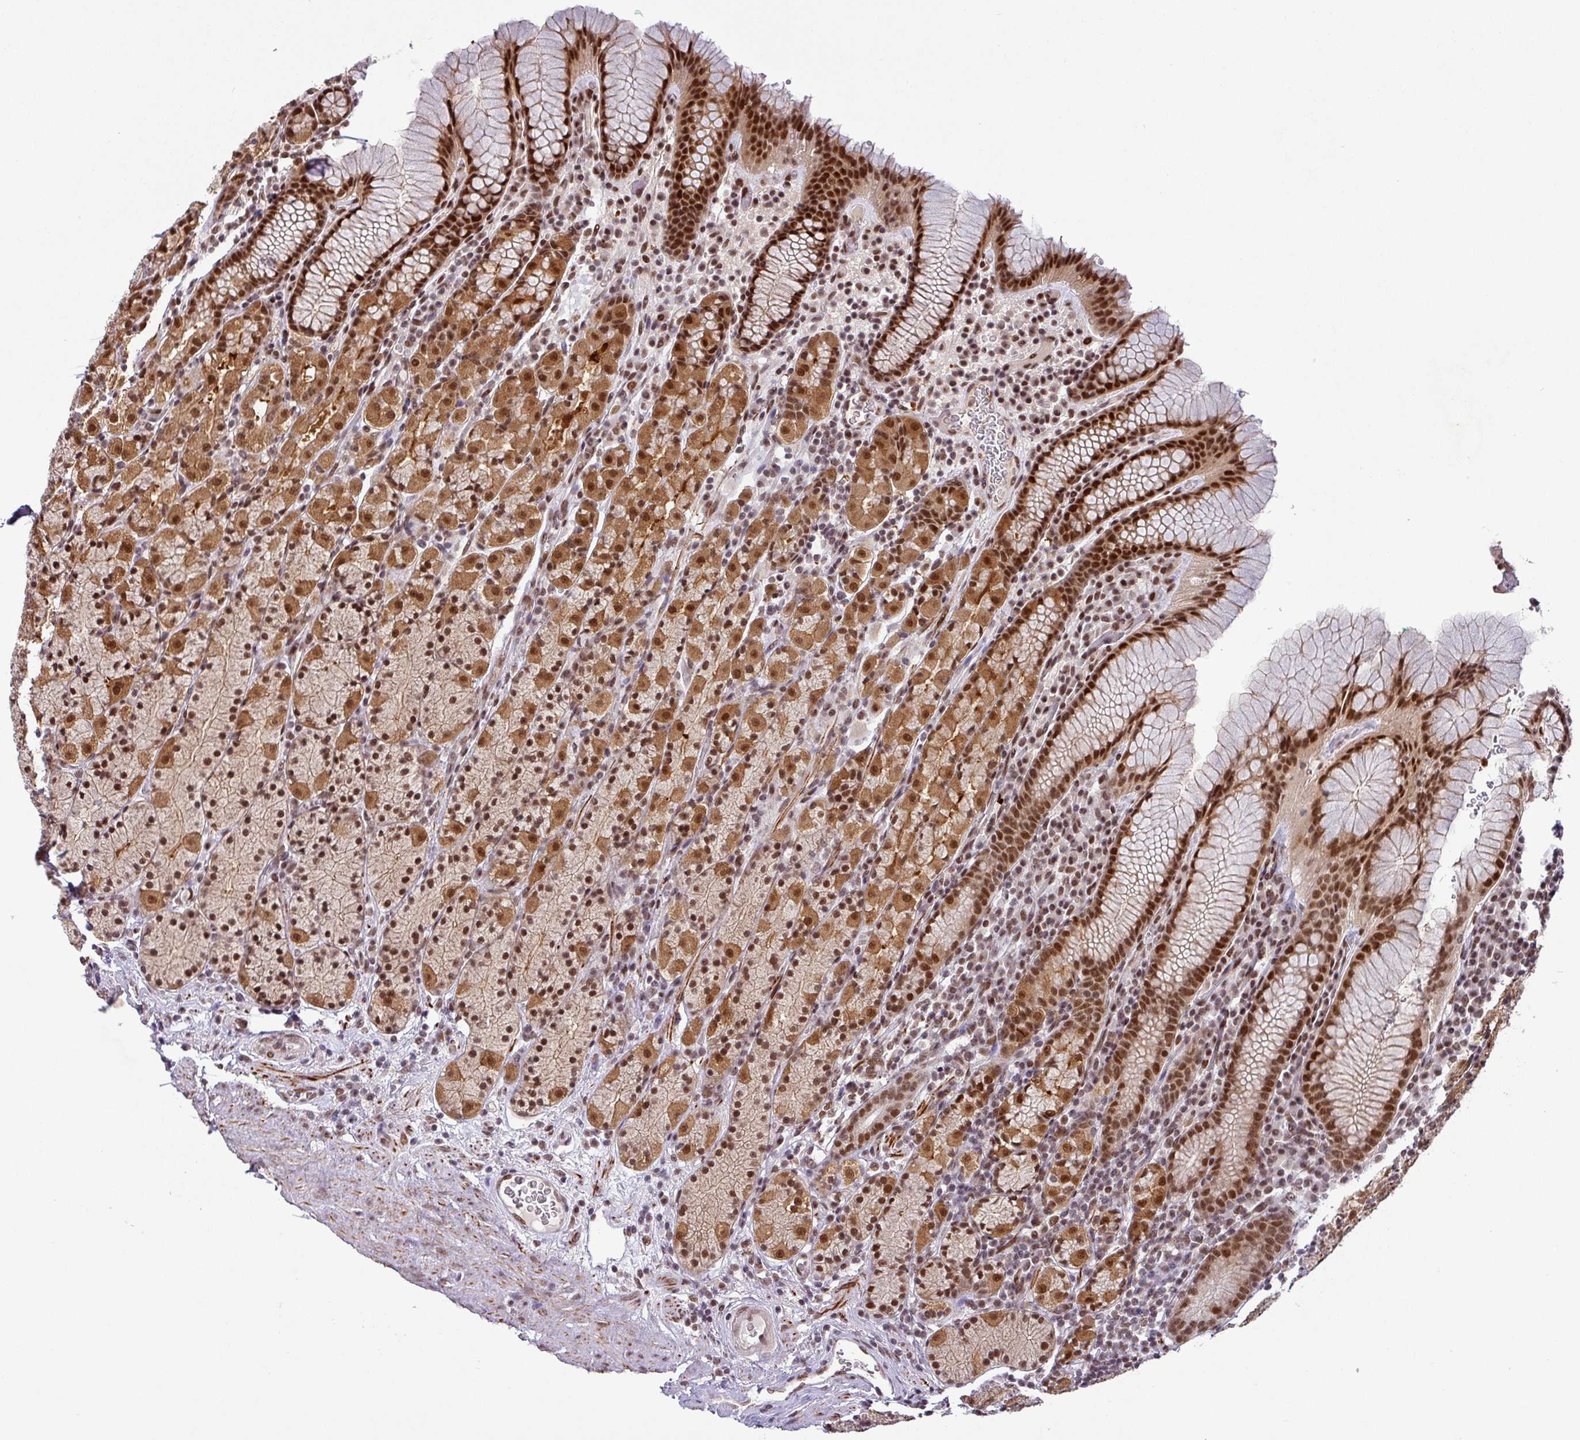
{"staining": {"intensity": "strong", "quantity": ">75%", "location": "cytoplasmic/membranous,nuclear"}, "tissue": "stomach", "cell_type": "Glandular cells", "image_type": "normal", "snomed": [{"axis": "morphology", "description": "Normal tissue, NOS"}, {"axis": "topography", "description": "Stomach, upper"}, {"axis": "topography", "description": "Stomach"}], "caption": "Human stomach stained for a protein (brown) reveals strong cytoplasmic/membranous,nuclear positive positivity in approximately >75% of glandular cells.", "gene": "SRSF2", "patient": {"sex": "male", "age": 62}}